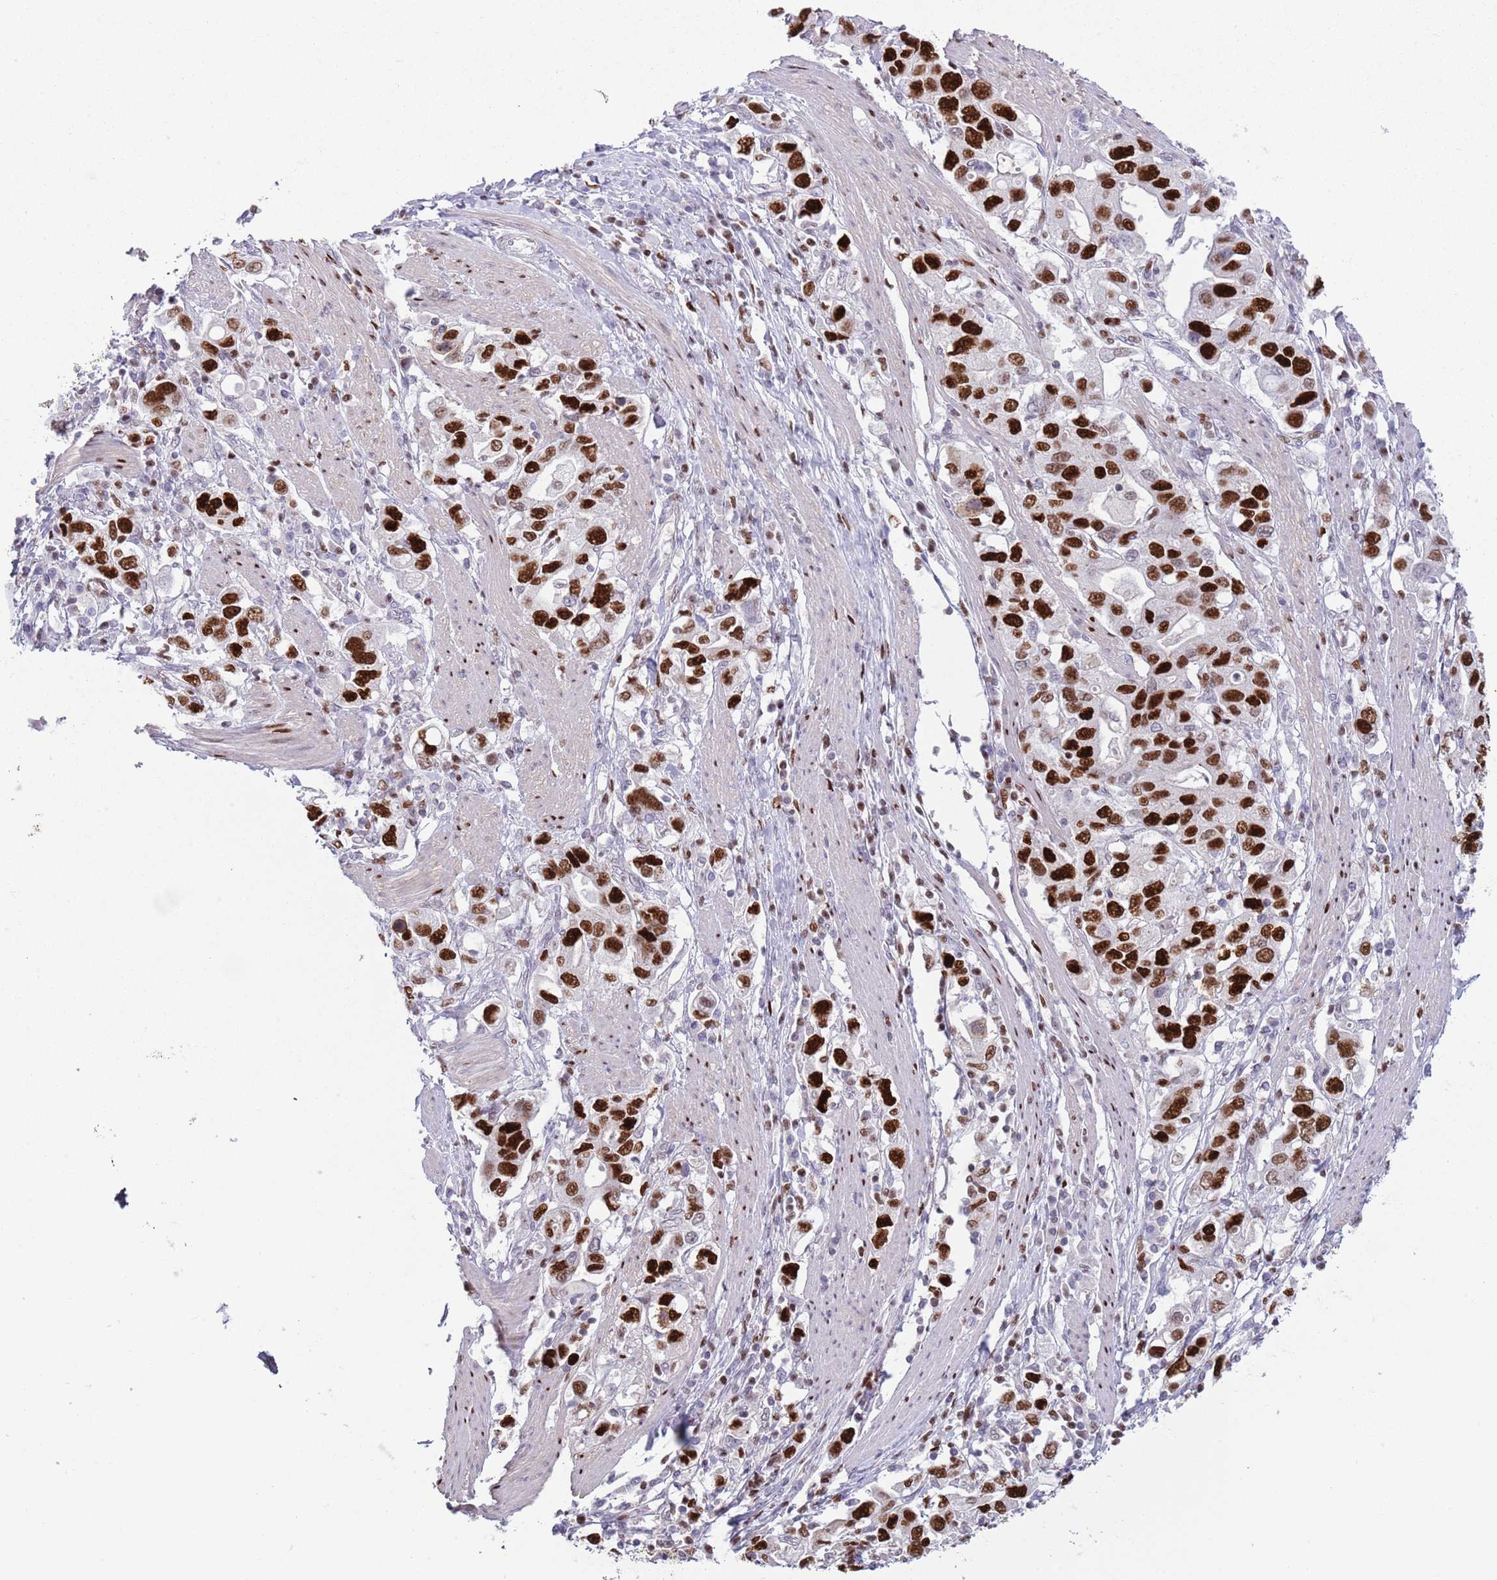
{"staining": {"intensity": "strong", "quantity": ">75%", "location": "nuclear"}, "tissue": "stomach cancer", "cell_type": "Tumor cells", "image_type": "cancer", "snomed": [{"axis": "morphology", "description": "Adenocarcinoma, NOS"}, {"axis": "topography", "description": "Stomach, upper"}, {"axis": "topography", "description": "Stomach"}], "caption": "IHC image of neoplastic tissue: stomach adenocarcinoma stained using IHC displays high levels of strong protein expression localized specifically in the nuclear of tumor cells, appearing as a nuclear brown color.", "gene": "MFSD10", "patient": {"sex": "male", "age": 62}}